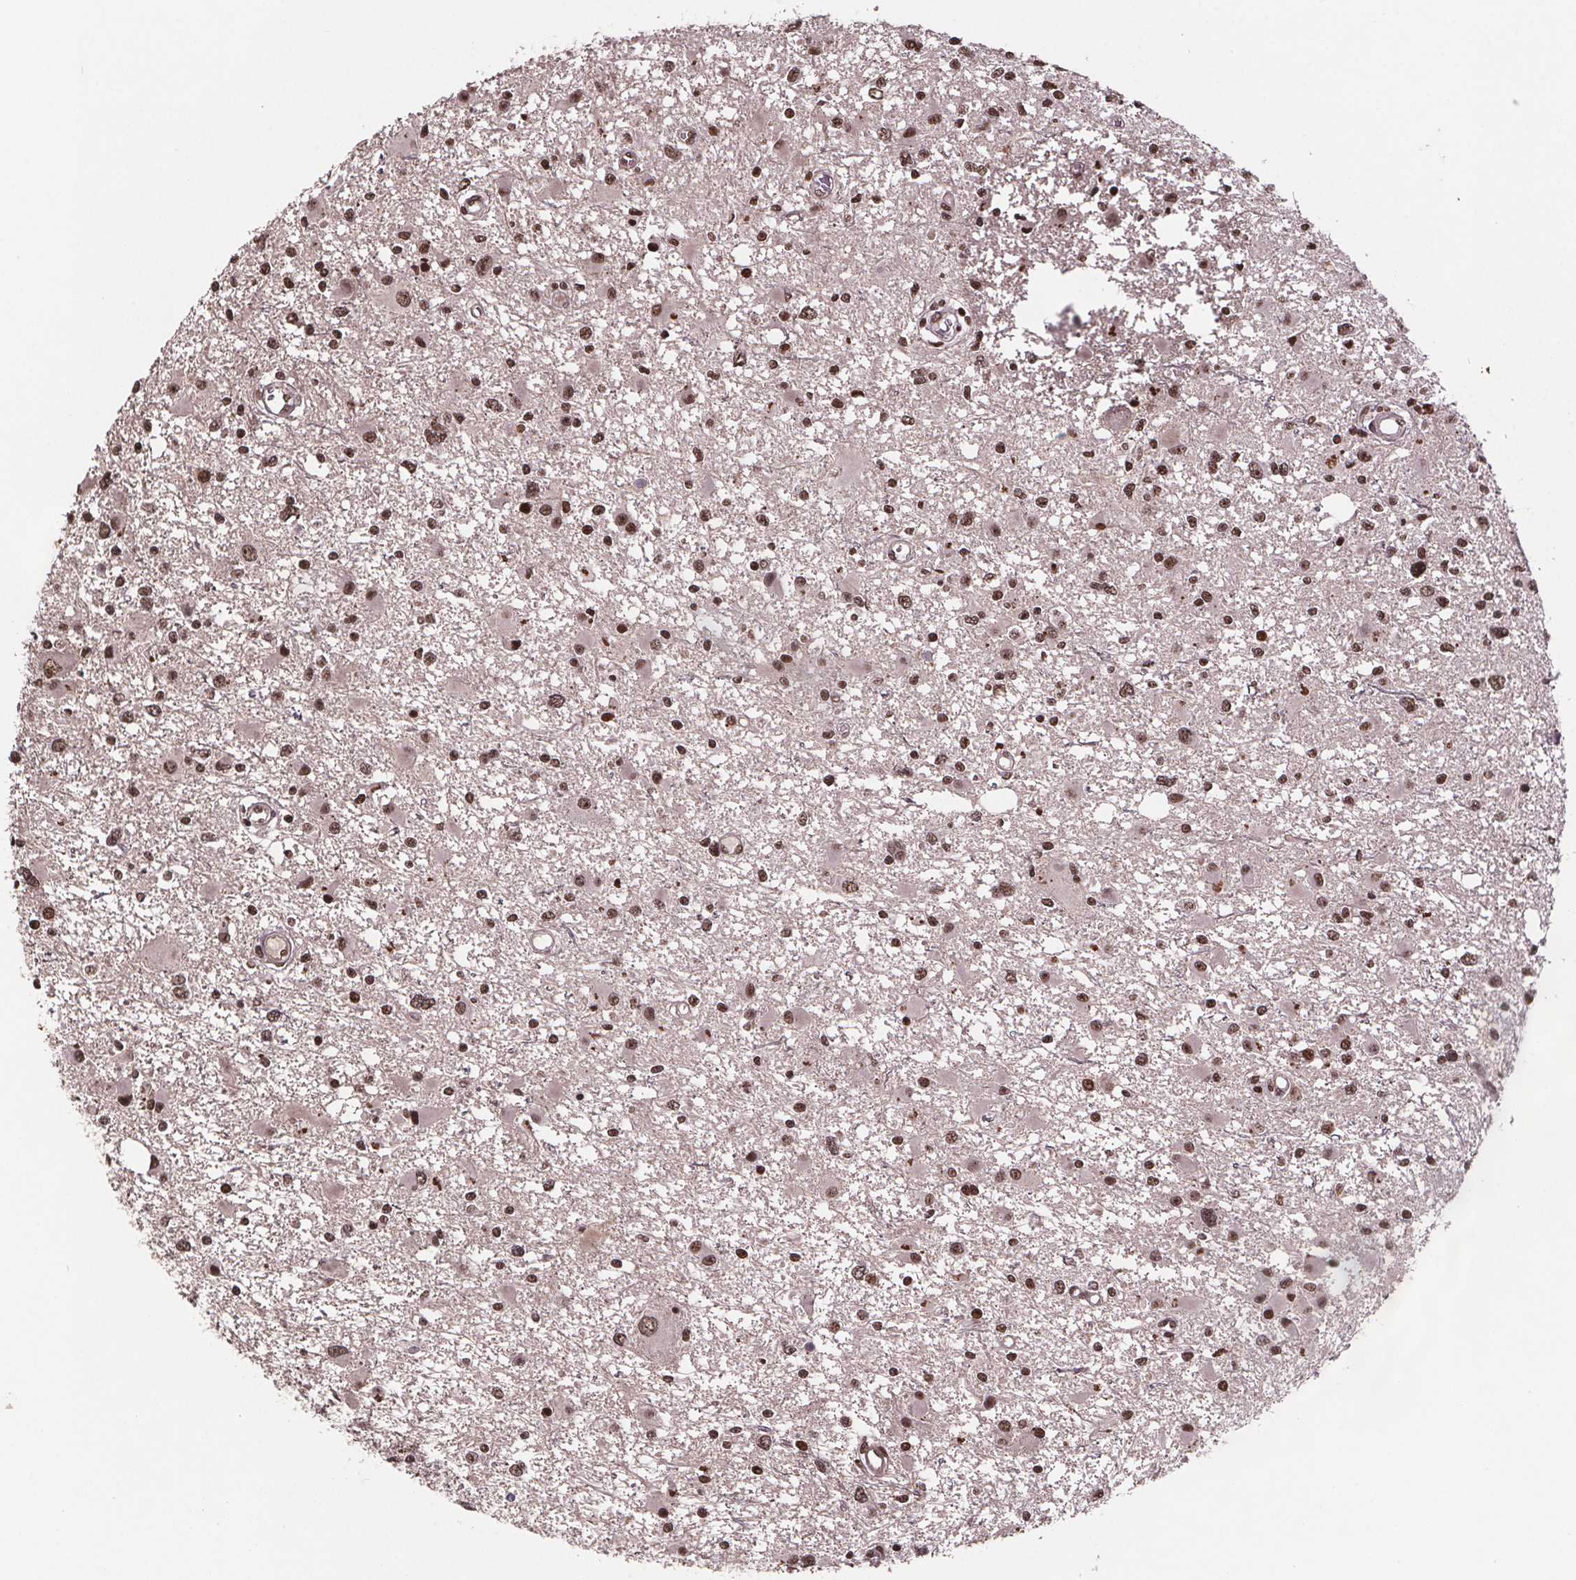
{"staining": {"intensity": "moderate", "quantity": ">75%", "location": "nuclear"}, "tissue": "glioma", "cell_type": "Tumor cells", "image_type": "cancer", "snomed": [{"axis": "morphology", "description": "Glioma, malignant, High grade"}, {"axis": "topography", "description": "Brain"}], "caption": "An image of human malignant glioma (high-grade) stained for a protein displays moderate nuclear brown staining in tumor cells. Using DAB (3,3'-diaminobenzidine) (brown) and hematoxylin (blue) stains, captured at high magnification using brightfield microscopy.", "gene": "JARID2", "patient": {"sex": "male", "age": 54}}